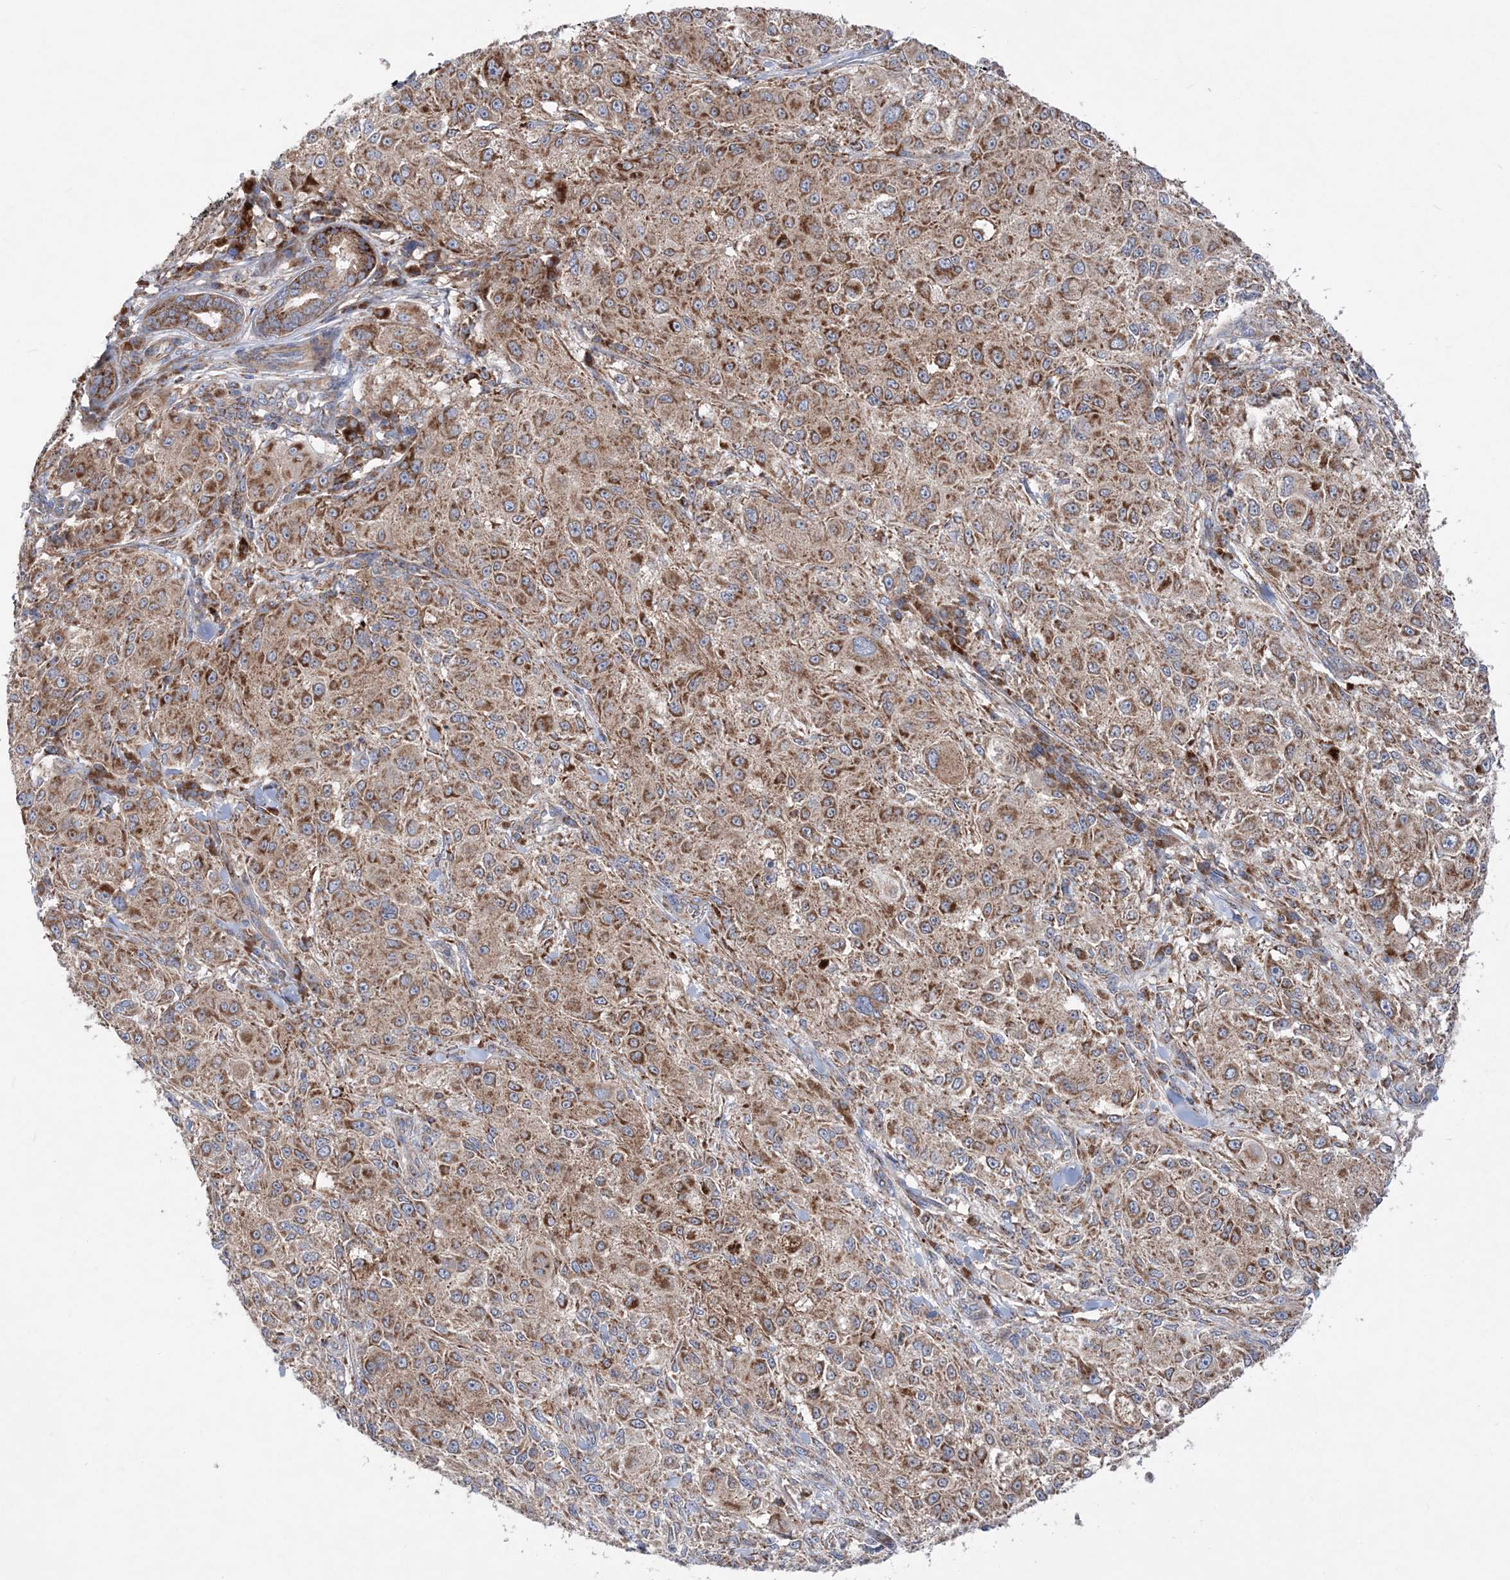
{"staining": {"intensity": "moderate", "quantity": ">75%", "location": "cytoplasmic/membranous"}, "tissue": "melanoma", "cell_type": "Tumor cells", "image_type": "cancer", "snomed": [{"axis": "morphology", "description": "Necrosis, NOS"}, {"axis": "morphology", "description": "Malignant melanoma, NOS"}, {"axis": "topography", "description": "Skin"}], "caption": "Tumor cells display medium levels of moderate cytoplasmic/membranous expression in approximately >75% of cells in human malignant melanoma.", "gene": "NGLY1", "patient": {"sex": "female", "age": 87}}